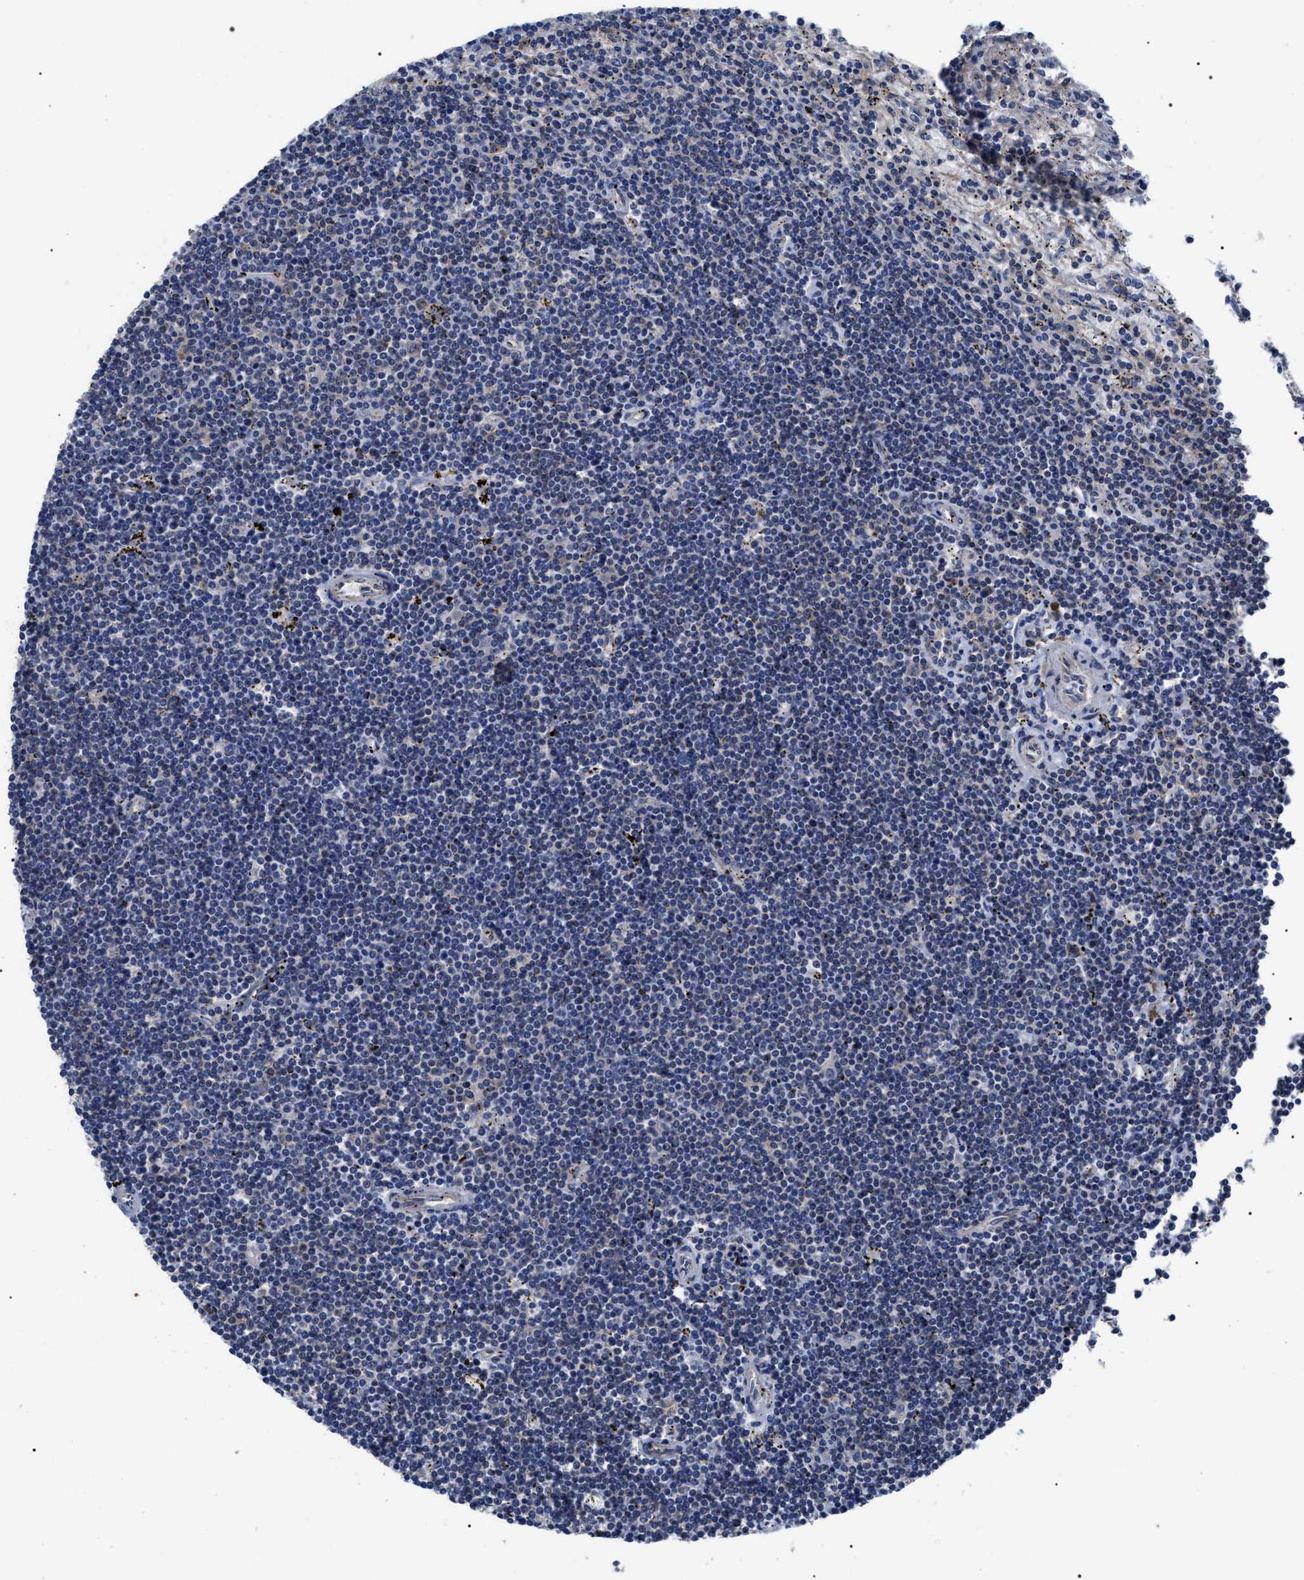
{"staining": {"intensity": "negative", "quantity": "none", "location": "none"}, "tissue": "lymphoma", "cell_type": "Tumor cells", "image_type": "cancer", "snomed": [{"axis": "morphology", "description": "Malignant lymphoma, non-Hodgkin's type, Low grade"}, {"axis": "topography", "description": "Spleen"}], "caption": "This is a micrograph of IHC staining of malignant lymphoma, non-Hodgkin's type (low-grade), which shows no positivity in tumor cells.", "gene": "MIS18A", "patient": {"sex": "male", "age": 76}}